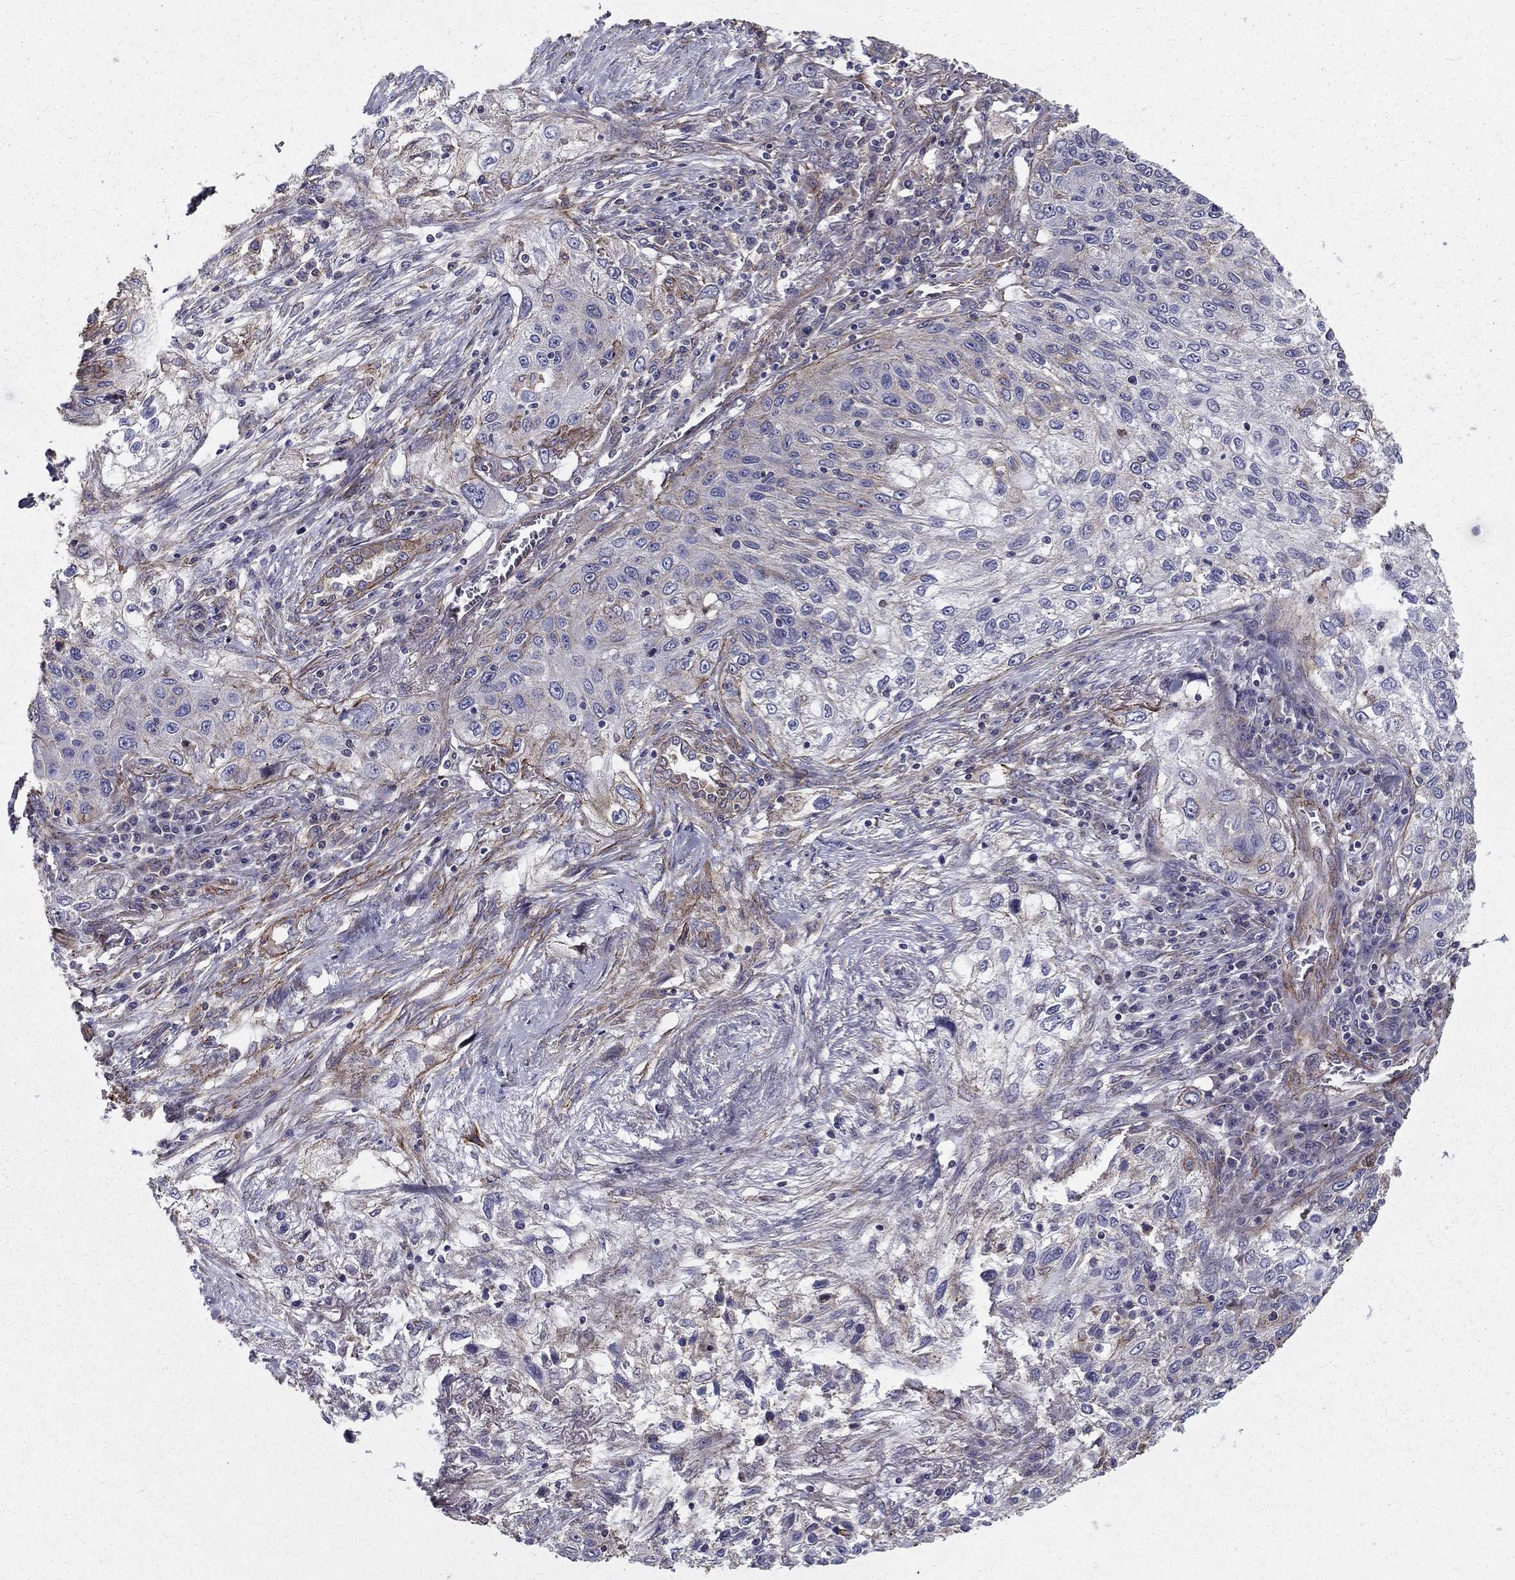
{"staining": {"intensity": "strong", "quantity": "<25%", "location": "cytoplasmic/membranous"}, "tissue": "lung cancer", "cell_type": "Tumor cells", "image_type": "cancer", "snomed": [{"axis": "morphology", "description": "Squamous cell carcinoma, NOS"}, {"axis": "topography", "description": "Lung"}], "caption": "The histopathology image demonstrates staining of lung squamous cell carcinoma, revealing strong cytoplasmic/membranous protein staining (brown color) within tumor cells. (DAB (3,3'-diaminobenzidine) IHC, brown staining for protein, blue staining for nuclei).", "gene": "SHMT1", "patient": {"sex": "female", "age": 69}}